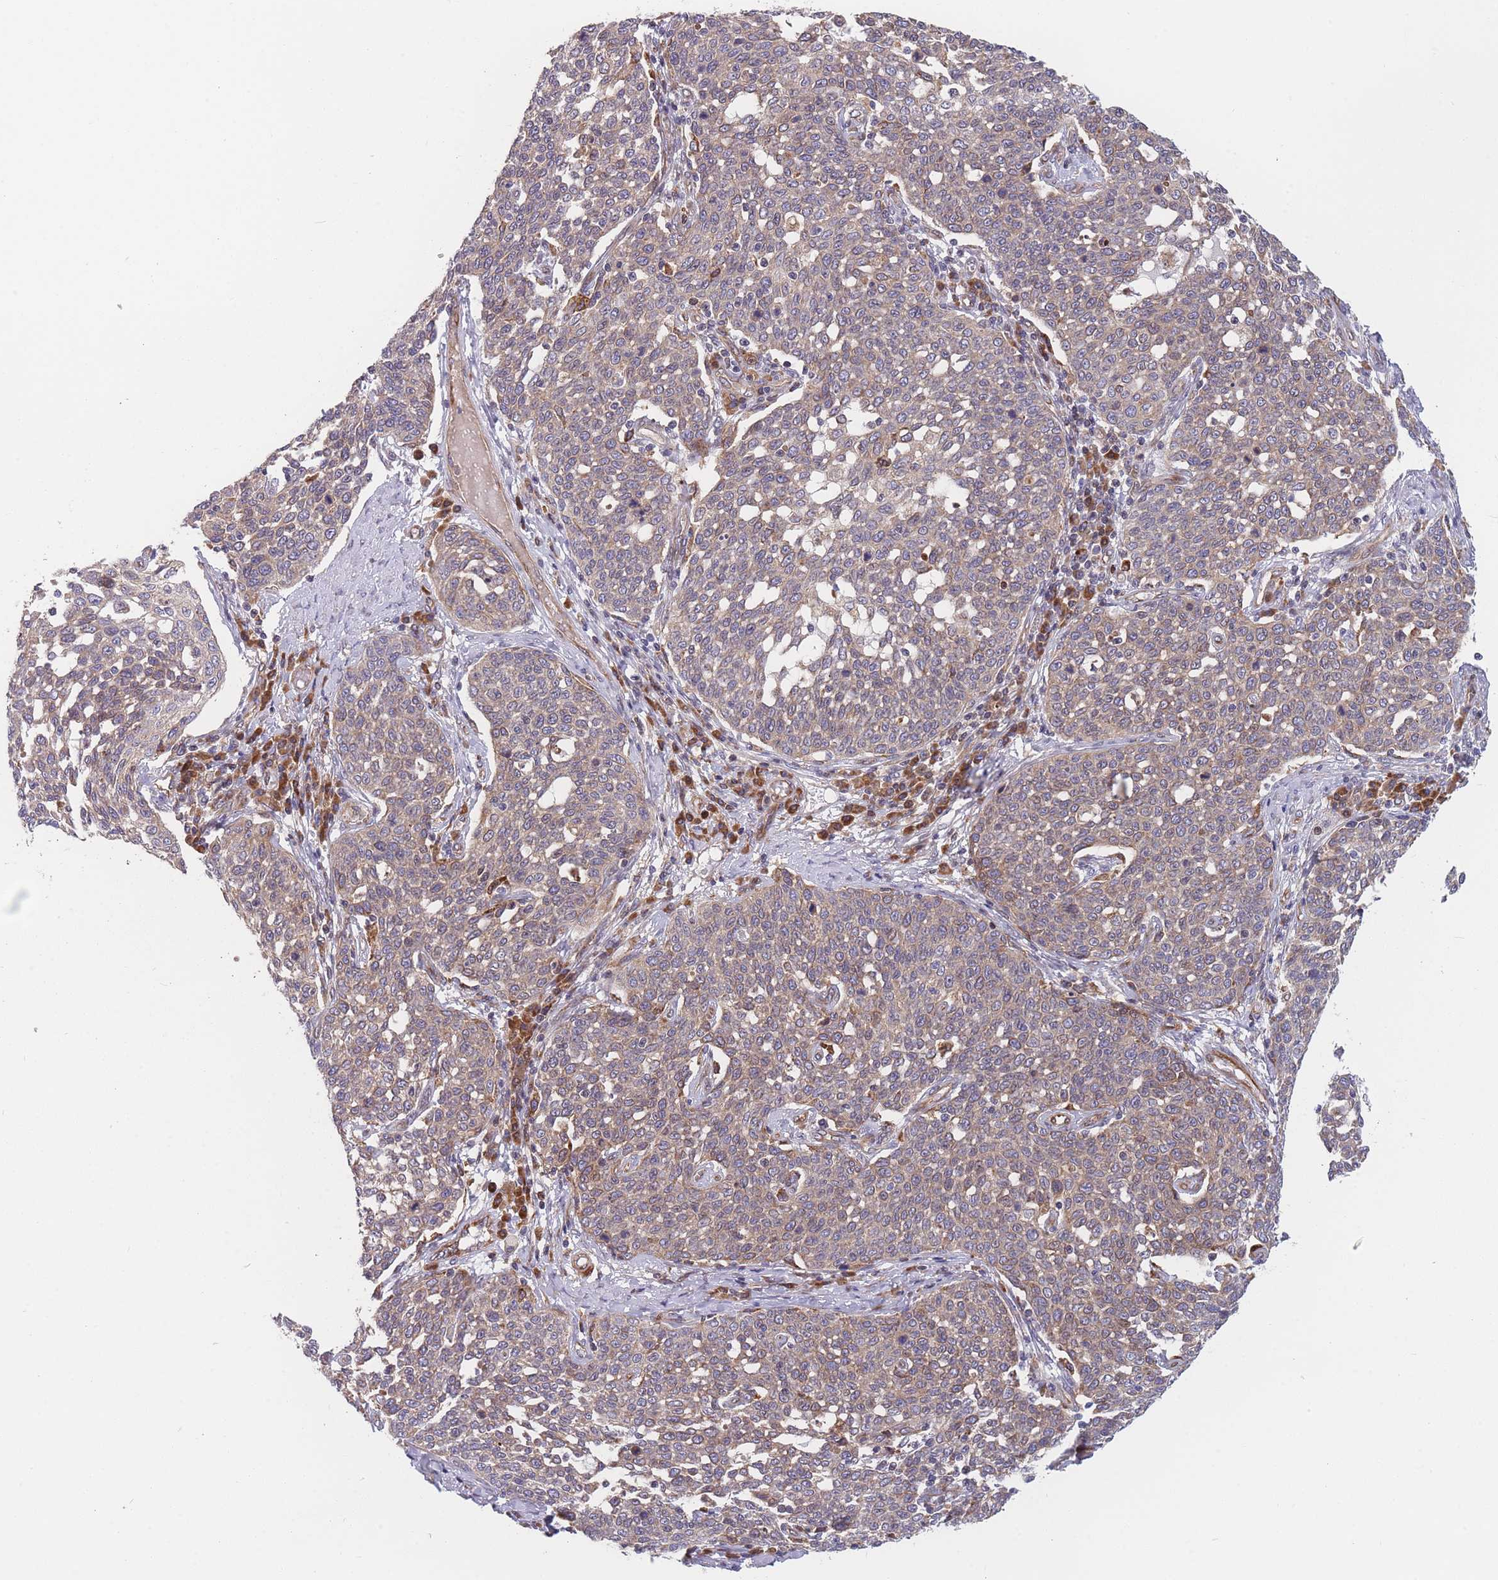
{"staining": {"intensity": "weak", "quantity": "25%-75%", "location": "cytoplasmic/membranous"}, "tissue": "cervical cancer", "cell_type": "Tumor cells", "image_type": "cancer", "snomed": [{"axis": "morphology", "description": "Squamous cell carcinoma, NOS"}, {"axis": "topography", "description": "Cervix"}], "caption": "A brown stain shows weak cytoplasmic/membranous expression of a protein in human cervical cancer (squamous cell carcinoma) tumor cells.", "gene": "TMEM131L", "patient": {"sex": "female", "age": 34}}